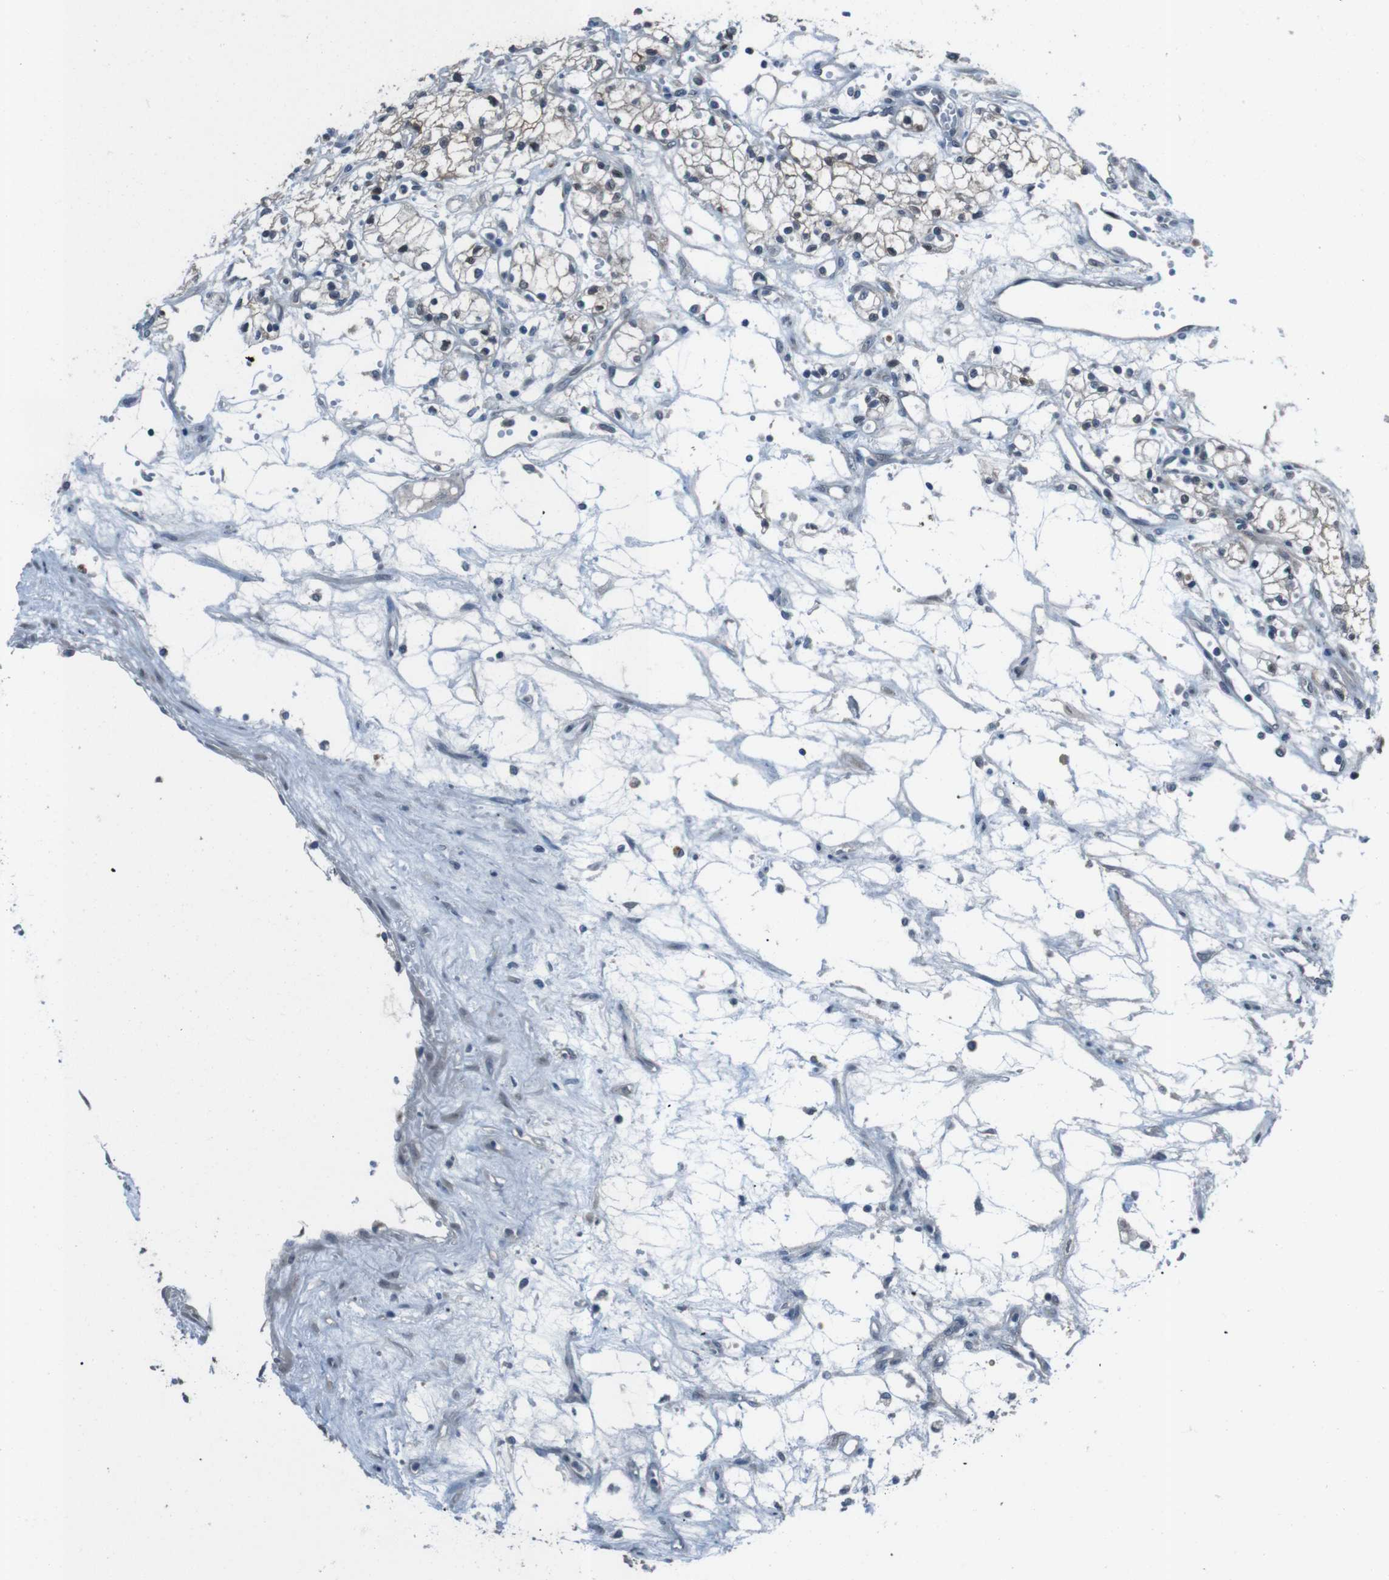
{"staining": {"intensity": "weak", "quantity": ">75%", "location": "cytoplasmic/membranous"}, "tissue": "renal cancer", "cell_type": "Tumor cells", "image_type": "cancer", "snomed": [{"axis": "morphology", "description": "Normal tissue, NOS"}, {"axis": "morphology", "description": "Adenocarcinoma, NOS"}, {"axis": "topography", "description": "Kidney"}], "caption": "A brown stain labels weak cytoplasmic/membranous staining of a protein in human renal adenocarcinoma tumor cells. (DAB (3,3'-diaminobenzidine) IHC with brightfield microscopy, high magnification).", "gene": "LRP5", "patient": {"sex": "male", "age": 59}}